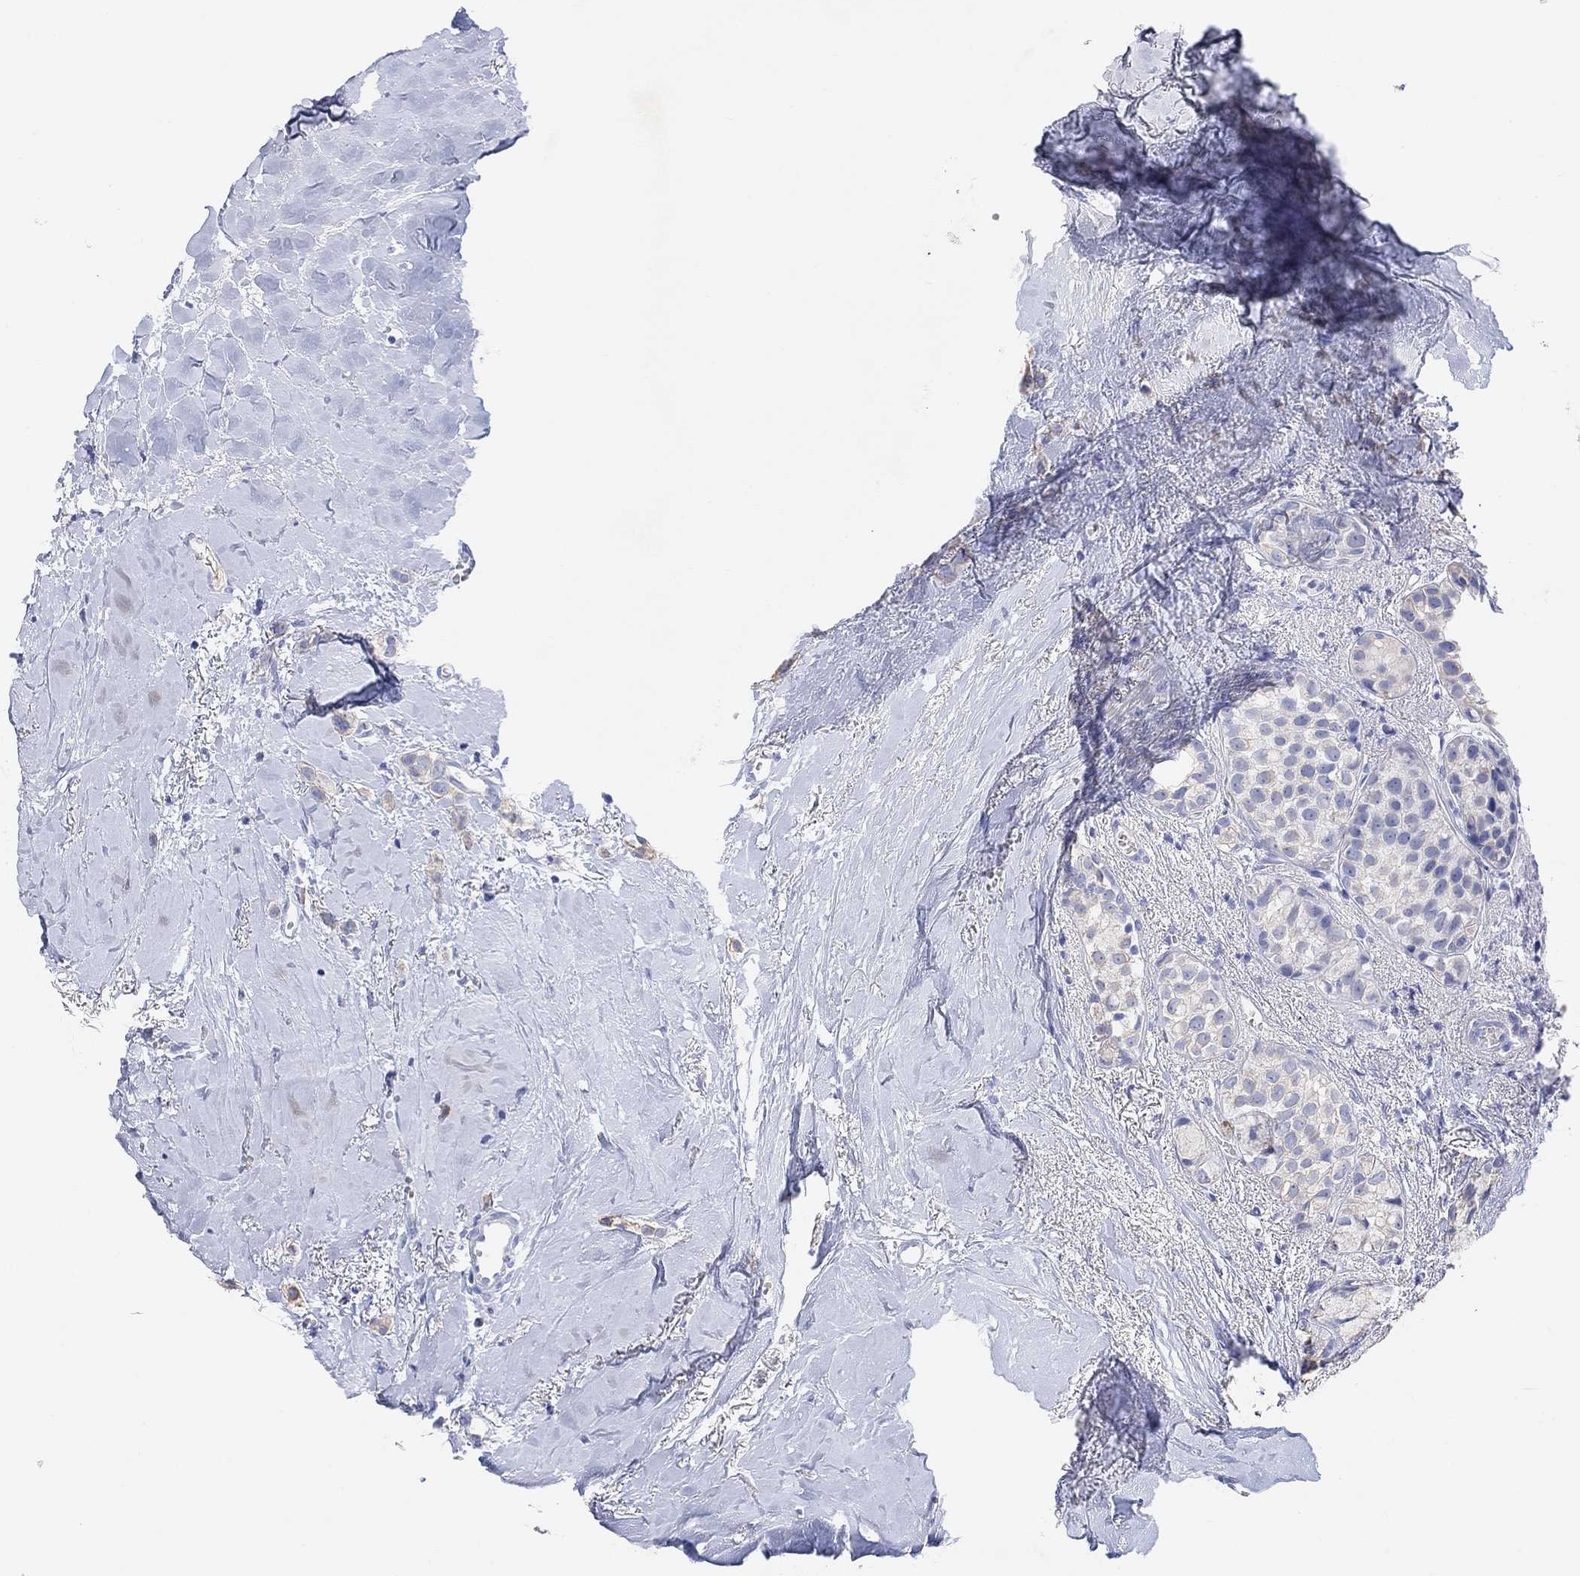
{"staining": {"intensity": "negative", "quantity": "none", "location": "none"}, "tissue": "breast cancer", "cell_type": "Tumor cells", "image_type": "cancer", "snomed": [{"axis": "morphology", "description": "Duct carcinoma"}, {"axis": "topography", "description": "Breast"}], "caption": "DAB (3,3'-diaminobenzidine) immunohistochemical staining of breast invasive ductal carcinoma exhibits no significant staining in tumor cells.", "gene": "TYR", "patient": {"sex": "female", "age": 85}}